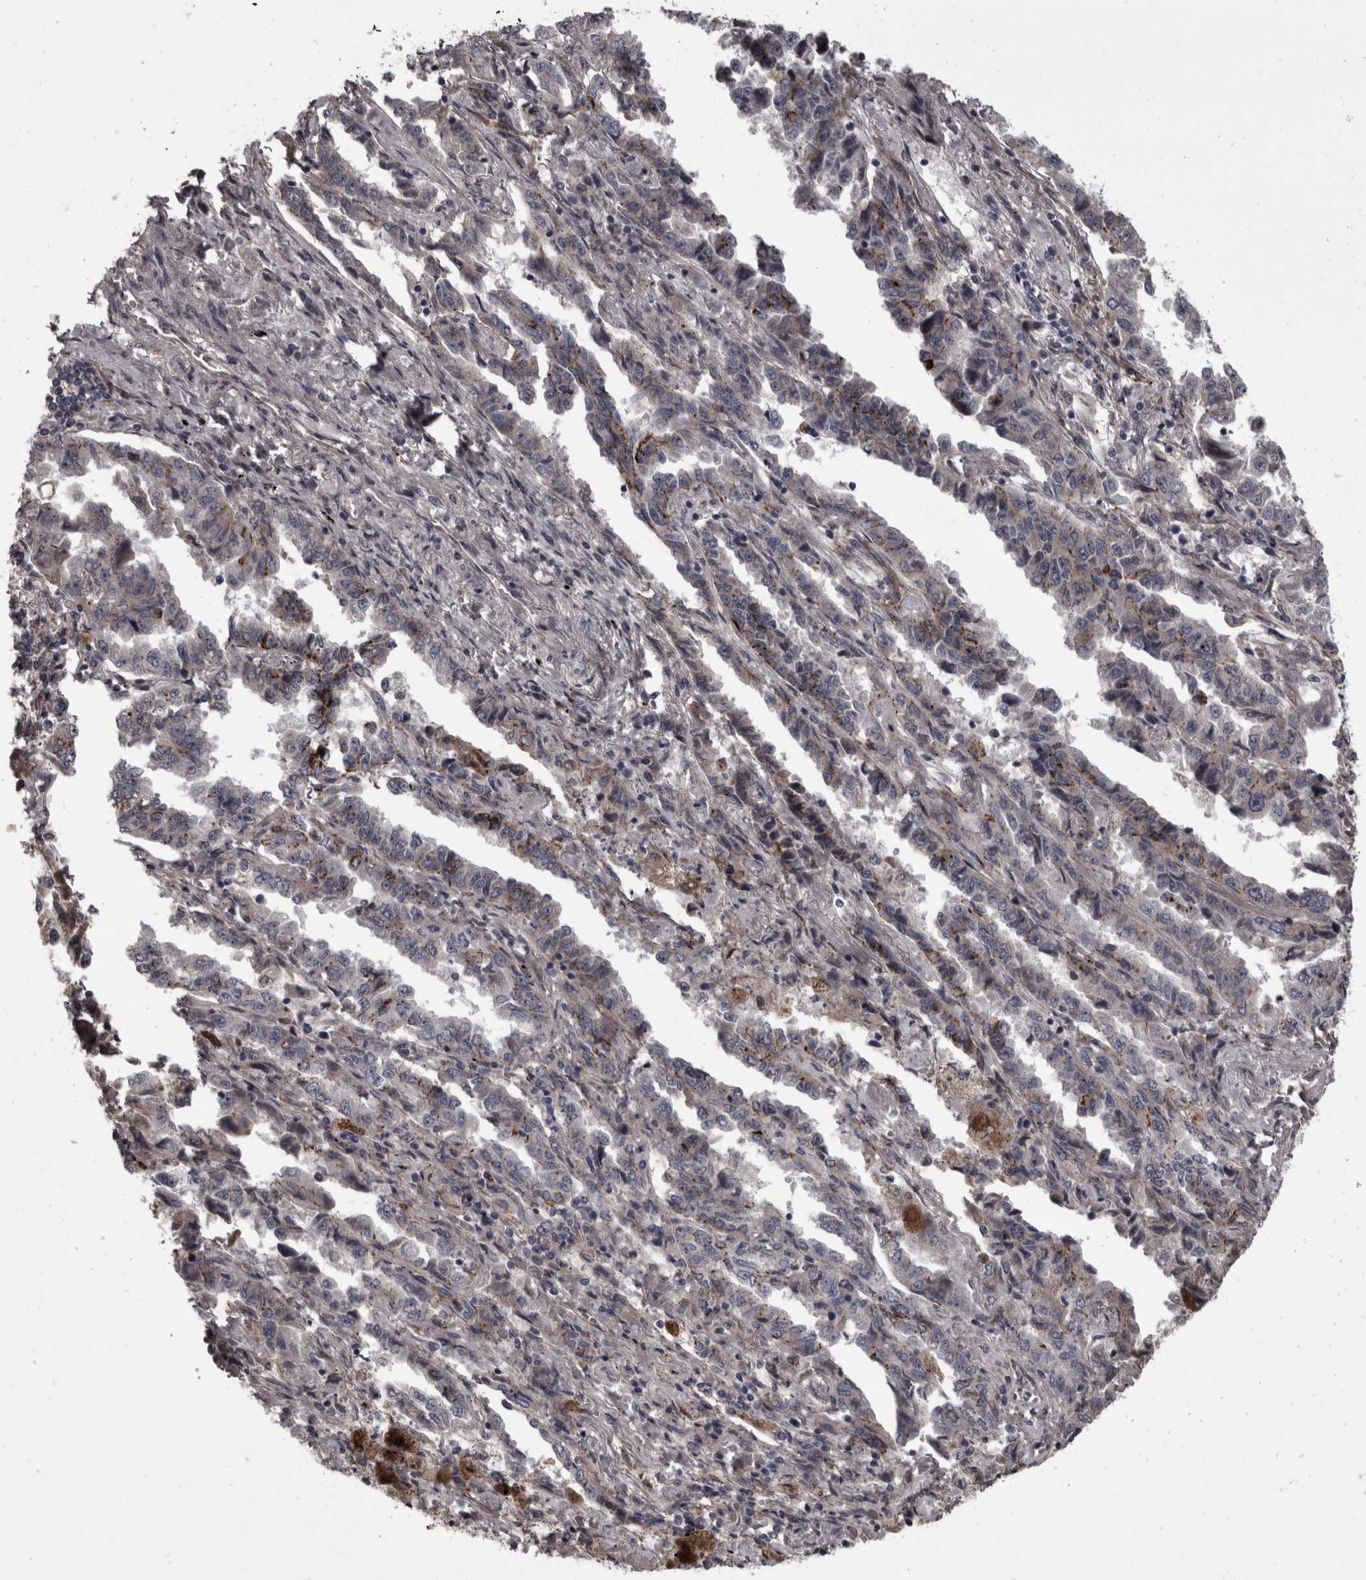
{"staining": {"intensity": "weak", "quantity": "25%-75%", "location": "cytoplasmic/membranous"}, "tissue": "lung cancer", "cell_type": "Tumor cells", "image_type": "cancer", "snomed": [{"axis": "morphology", "description": "Adenocarcinoma, NOS"}, {"axis": "topography", "description": "Lung"}], "caption": "Immunohistochemical staining of lung adenocarcinoma displays low levels of weak cytoplasmic/membranous expression in approximately 25%-75% of tumor cells.", "gene": "PCDH17", "patient": {"sex": "female", "age": 51}}